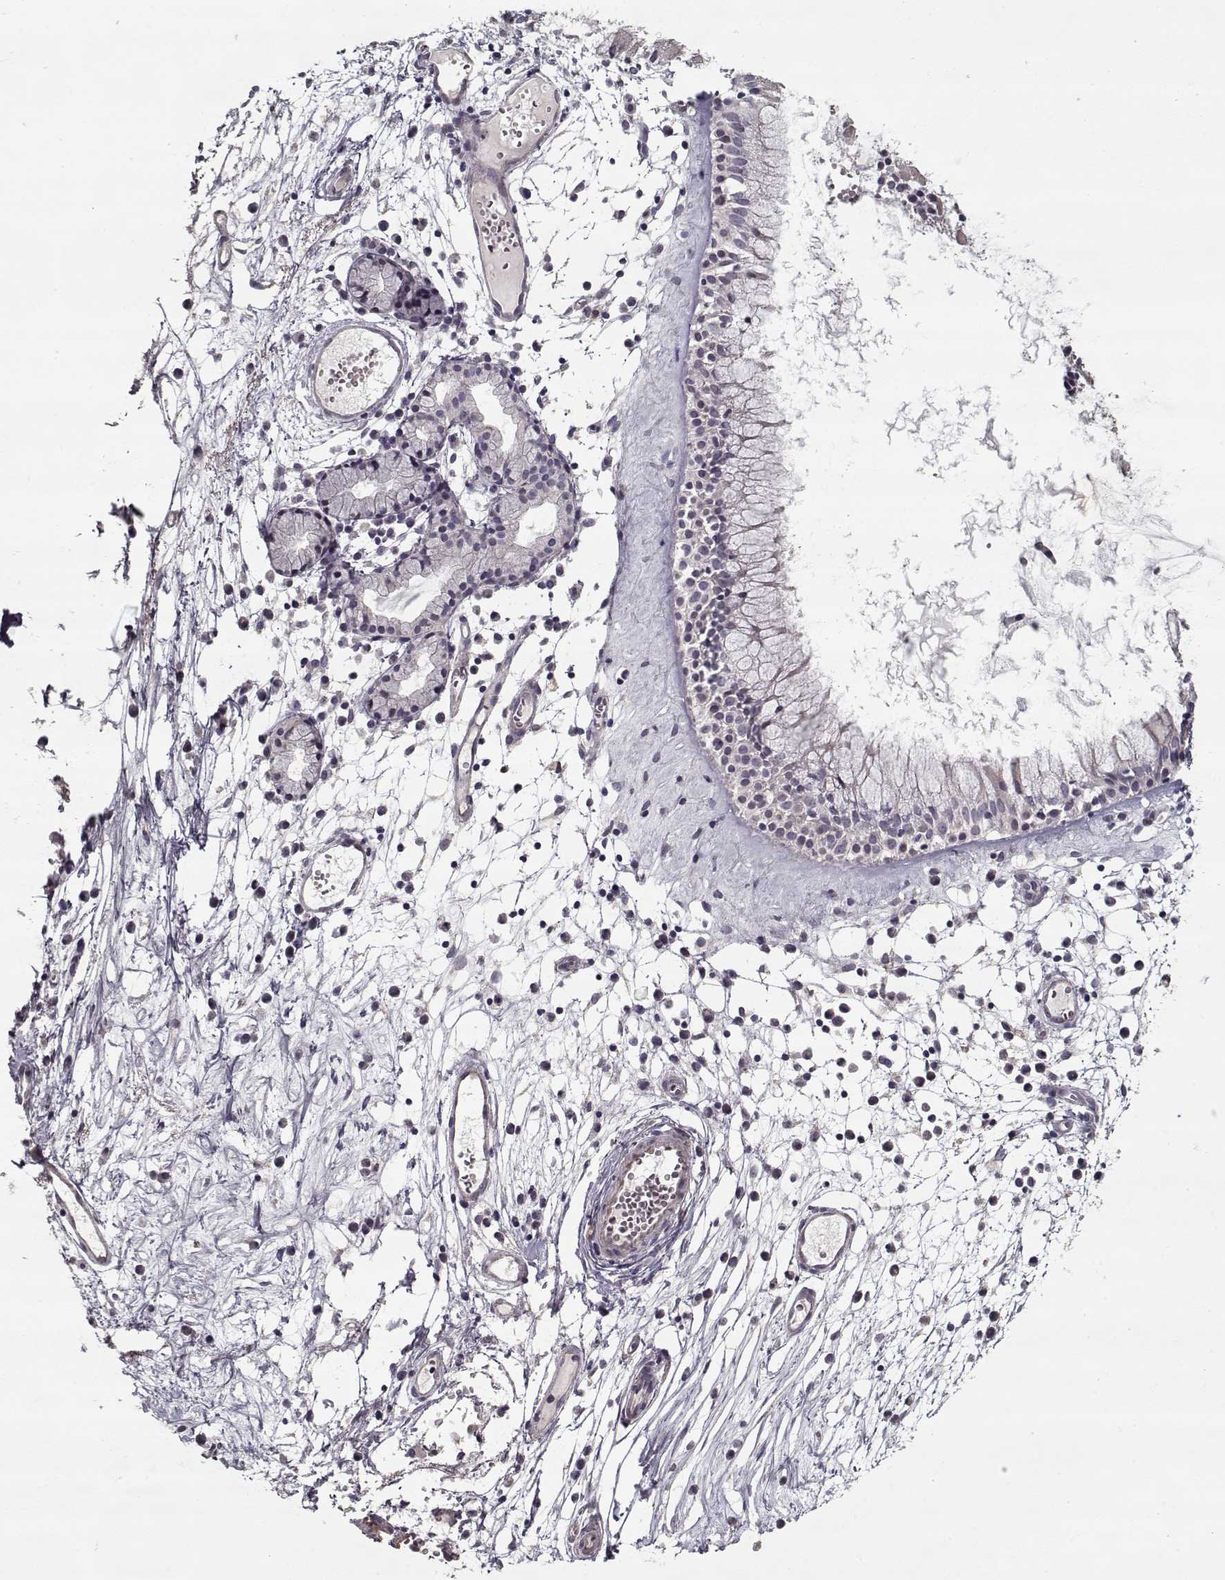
{"staining": {"intensity": "negative", "quantity": "none", "location": "none"}, "tissue": "nasopharynx", "cell_type": "Respiratory epithelial cells", "image_type": "normal", "snomed": [{"axis": "morphology", "description": "Normal tissue, NOS"}, {"axis": "topography", "description": "Nasopharynx"}], "caption": "Immunohistochemistry (IHC) histopathology image of unremarkable nasopharynx stained for a protein (brown), which demonstrates no expression in respiratory epithelial cells.", "gene": "LAMA2", "patient": {"sex": "female", "age": 85}}